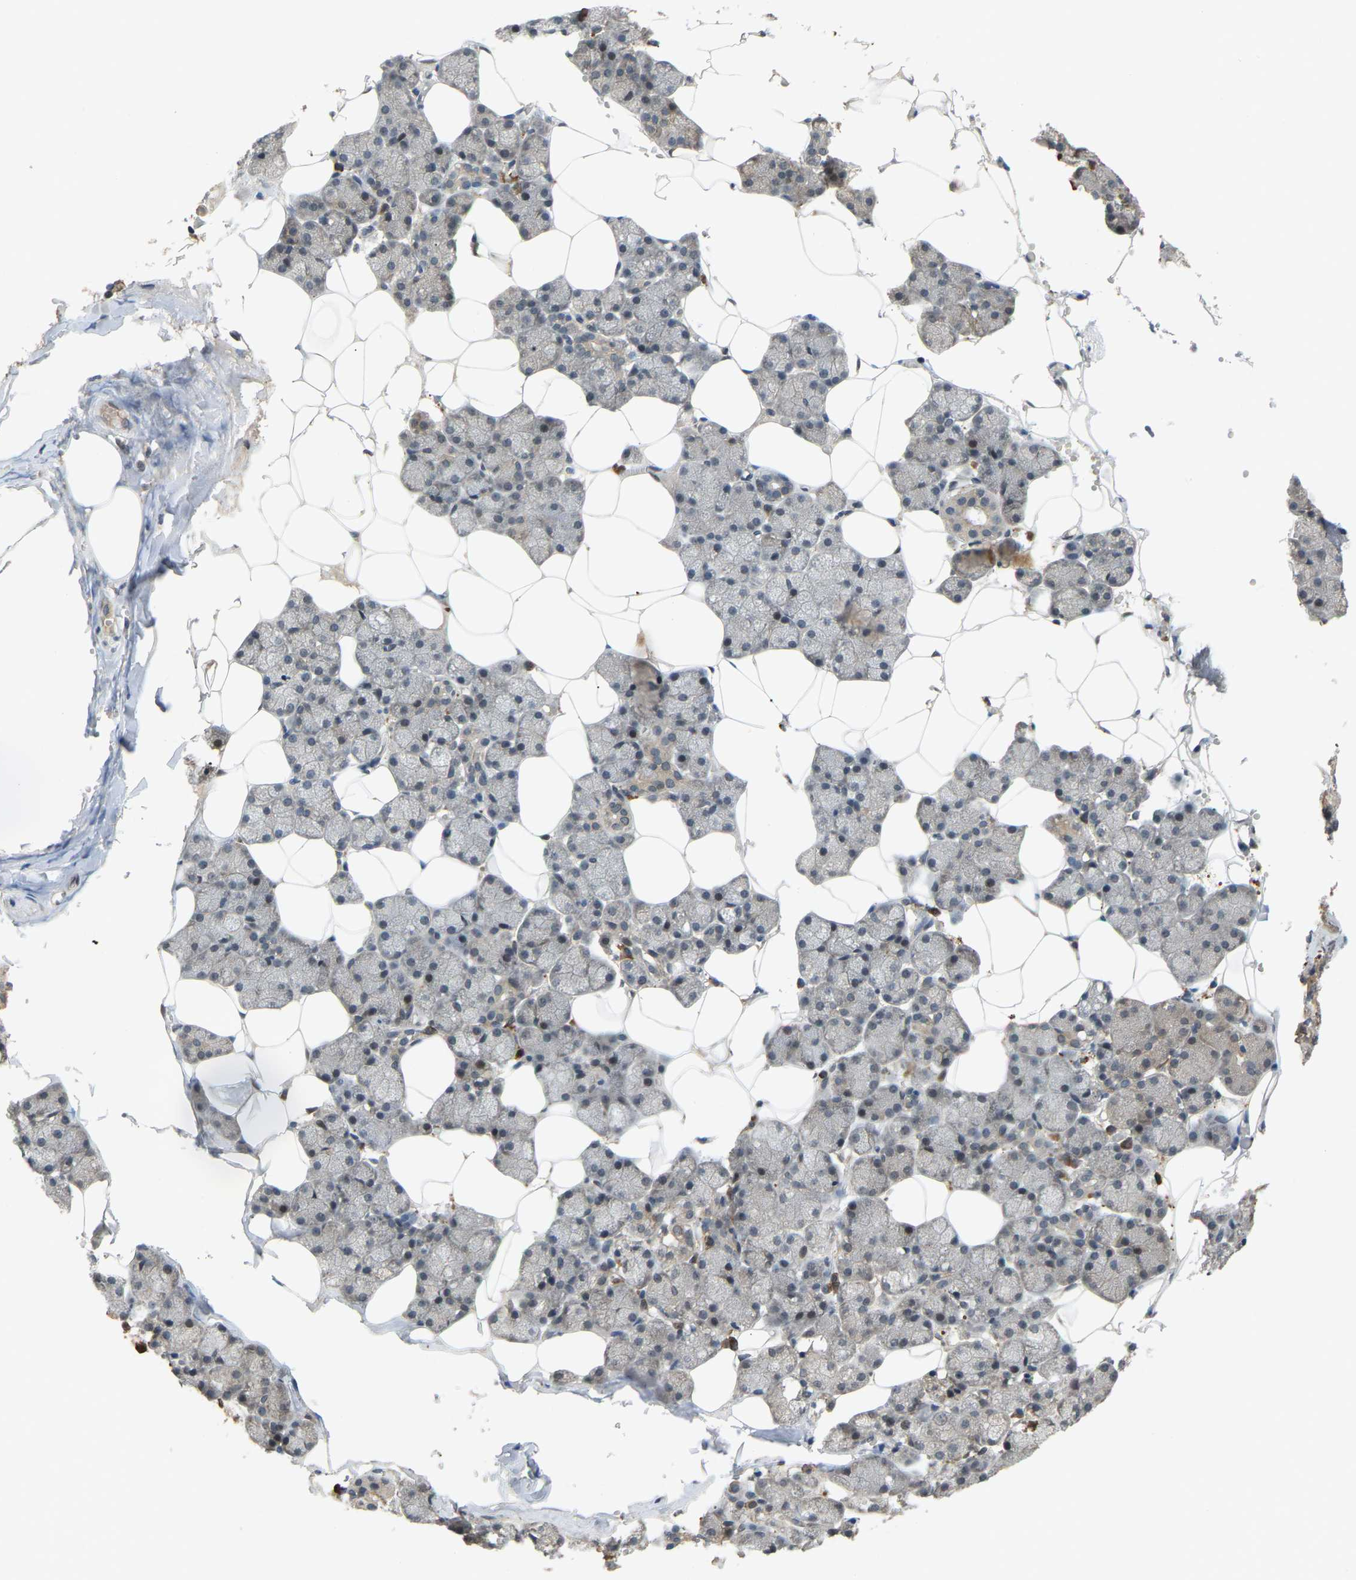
{"staining": {"intensity": "moderate", "quantity": "<25%", "location": "cytoplasmic/membranous"}, "tissue": "salivary gland", "cell_type": "Glandular cells", "image_type": "normal", "snomed": [{"axis": "morphology", "description": "Normal tissue, NOS"}, {"axis": "topography", "description": "Salivary gland"}], "caption": "Salivary gland stained with immunohistochemistry reveals moderate cytoplasmic/membranous staining in approximately <25% of glandular cells.", "gene": "CROT", "patient": {"sex": "male", "age": 62}}